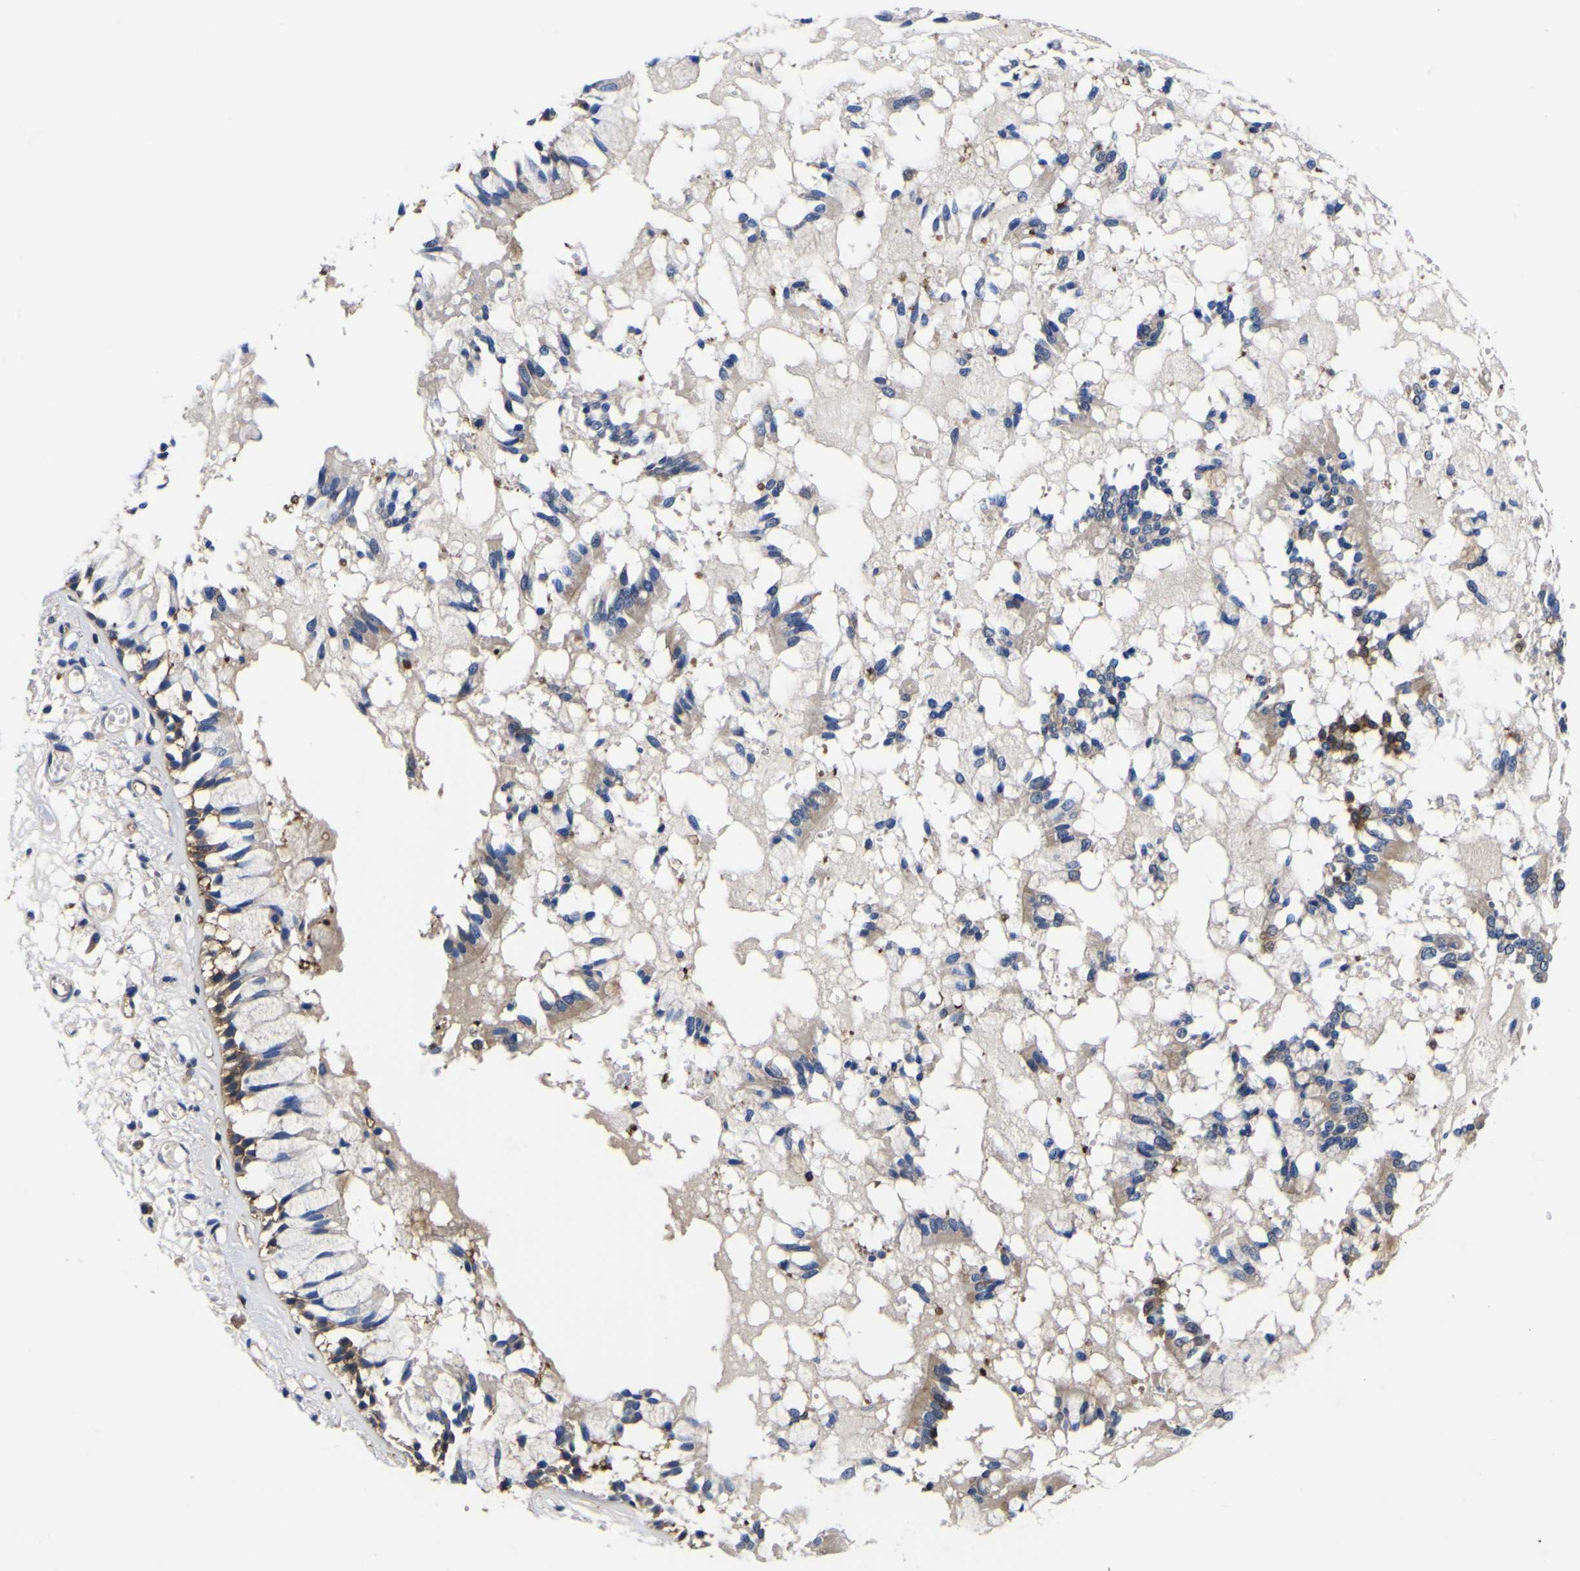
{"staining": {"intensity": "weak", "quantity": "25%-75%", "location": "nuclear"}, "tissue": "bronchus", "cell_type": "Respiratory epithelial cells", "image_type": "normal", "snomed": [{"axis": "morphology", "description": "Normal tissue, NOS"}, {"axis": "morphology", "description": "Inflammation, NOS"}, {"axis": "topography", "description": "Cartilage tissue"}, {"axis": "topography", "description": "Lung"}], "caption": "Immunohistochemistry (IHC) of benign human bronchus exhibits low levels of weak nuclear expression in about 25%-75% of respiratory epithelial cells.", "gene": "FAM110B", "patient": {"sex": "male", "age": 71}}